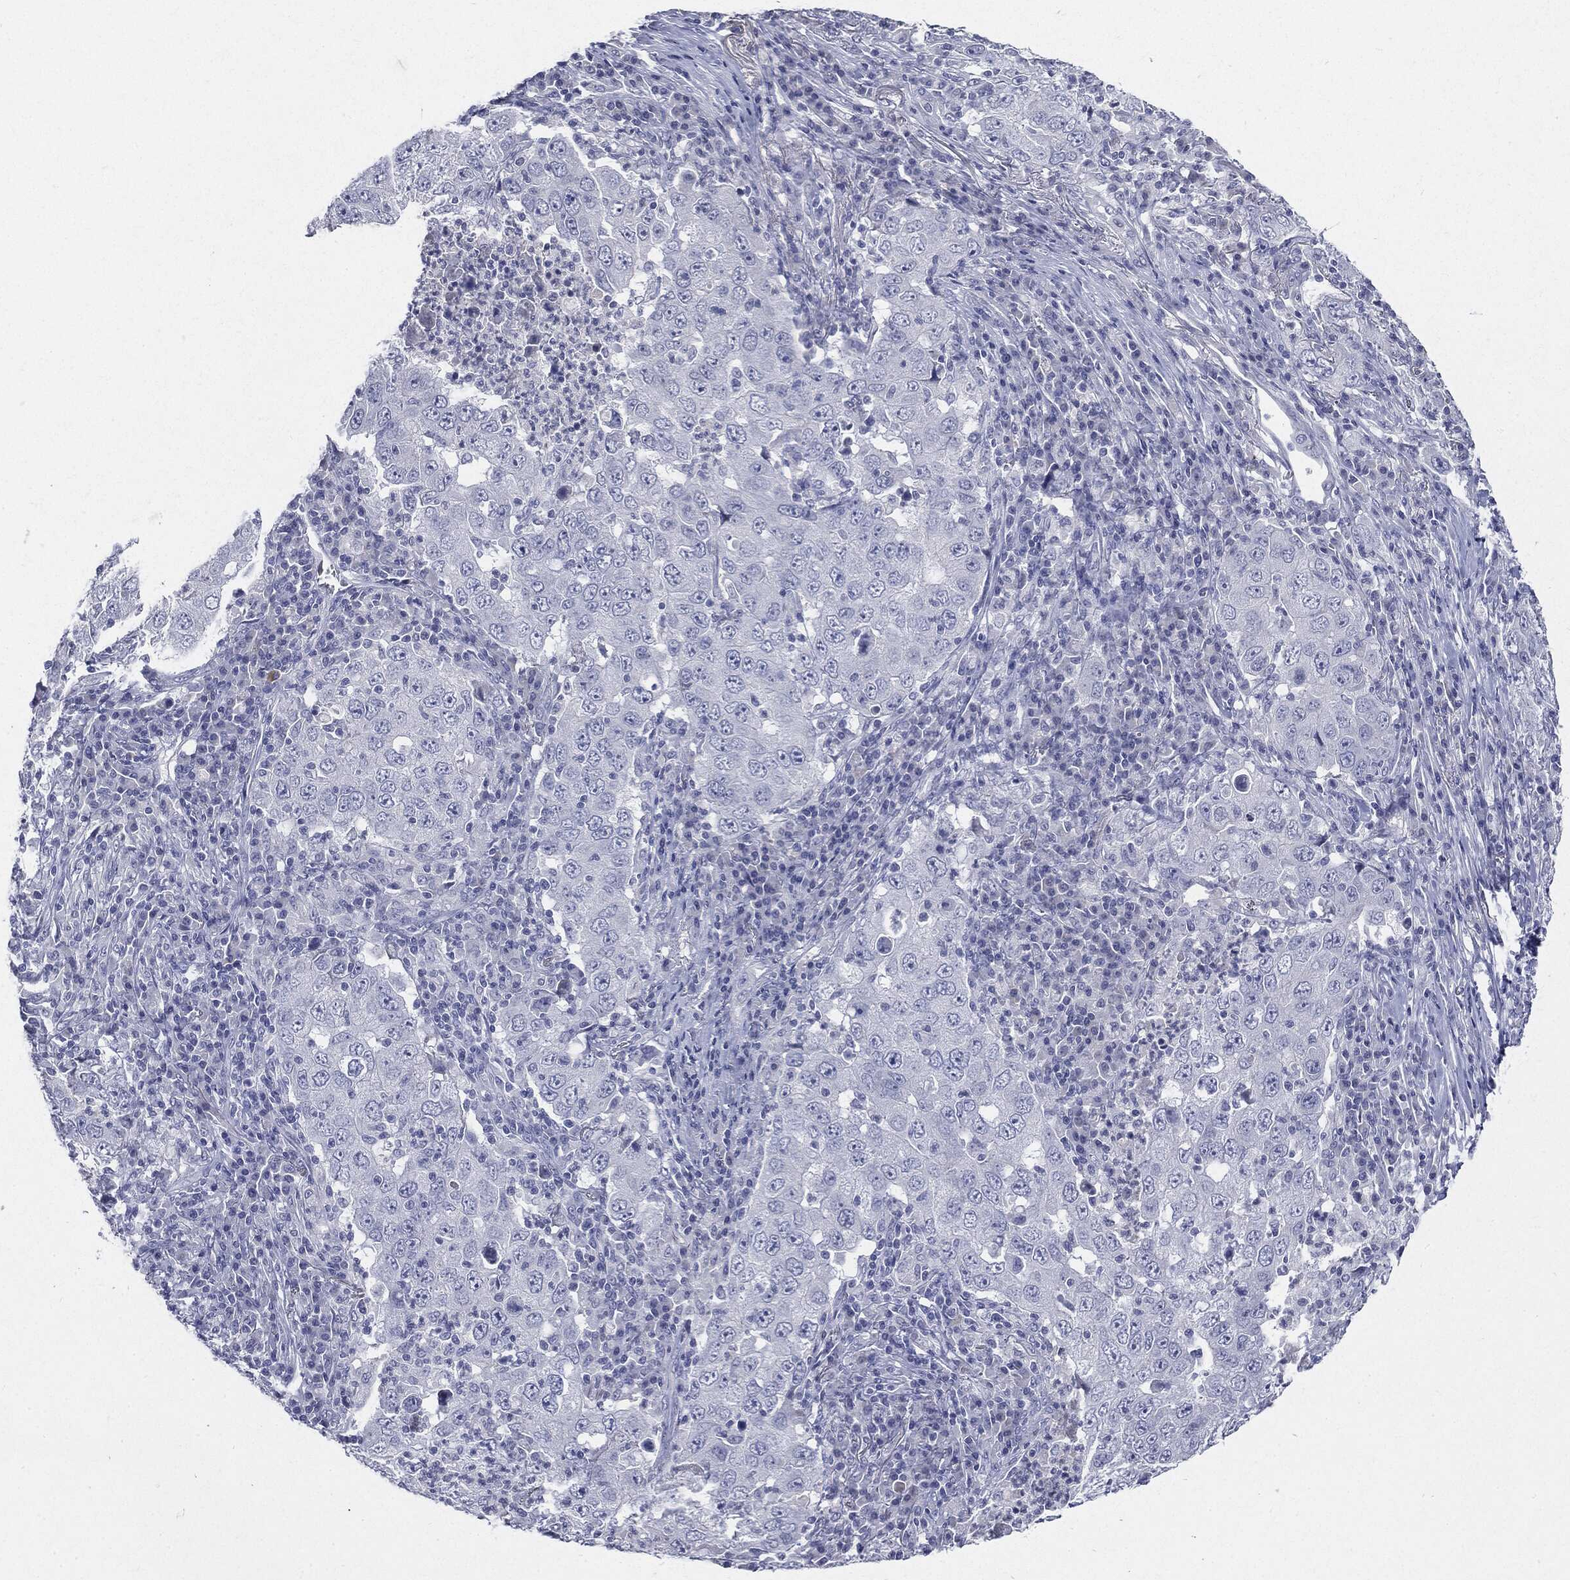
{"staining": {"intensity": "negative", "quantity": "none", "location": "none"}, "tissue": "lung cancer", "cell_type": "Tumor cells", "image_type": "cancer", "snomed": [{"axis": "morphology", "description": "Adenocarcinoma, NOS"}, {"axis": "topography", "description": "Lung"}], "caption": "Lung adenocarcinoma stained for a protein using IHC demonstrates no positivity tumor cells.", "gene": "CGB1", "patient": {"sex": "male", "age": 73}}